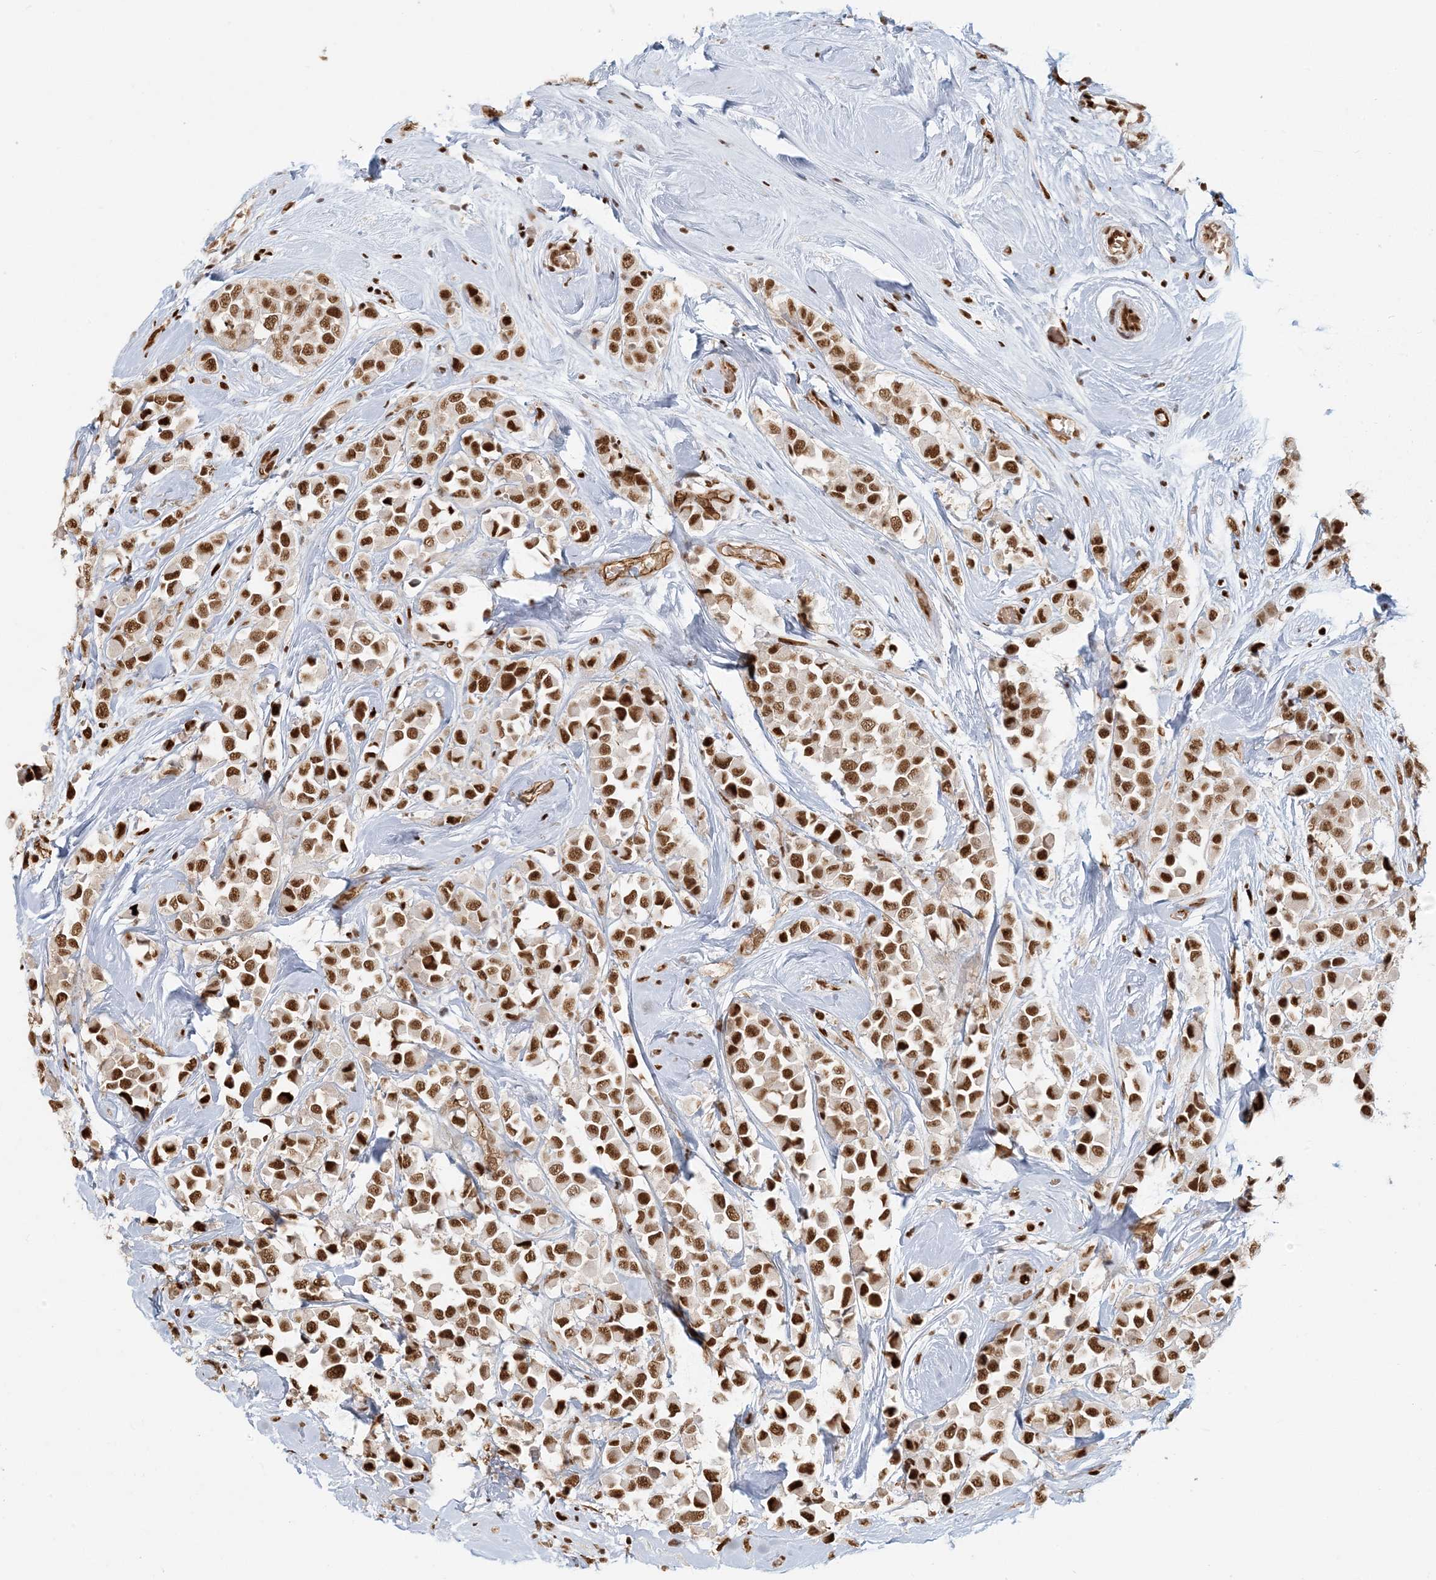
{"staining": {"intensity": "strong", "quantity": ">75%", "location": "nuclear"}, "tissue": "breast cancer", "cell_type": "Tumor cells", "image_type": "cancer", "snomed": [{"axis": "morphology", "description": "Duct carcinoma"}, {"axis": "topography", "description": "Breast"}], "caption": "Protein staining shows strong nuclear positivity in about >75% of tumor cells in breast cancer.", "gene": "CKS2", "patient": {"sex": "female", "age": 61}}